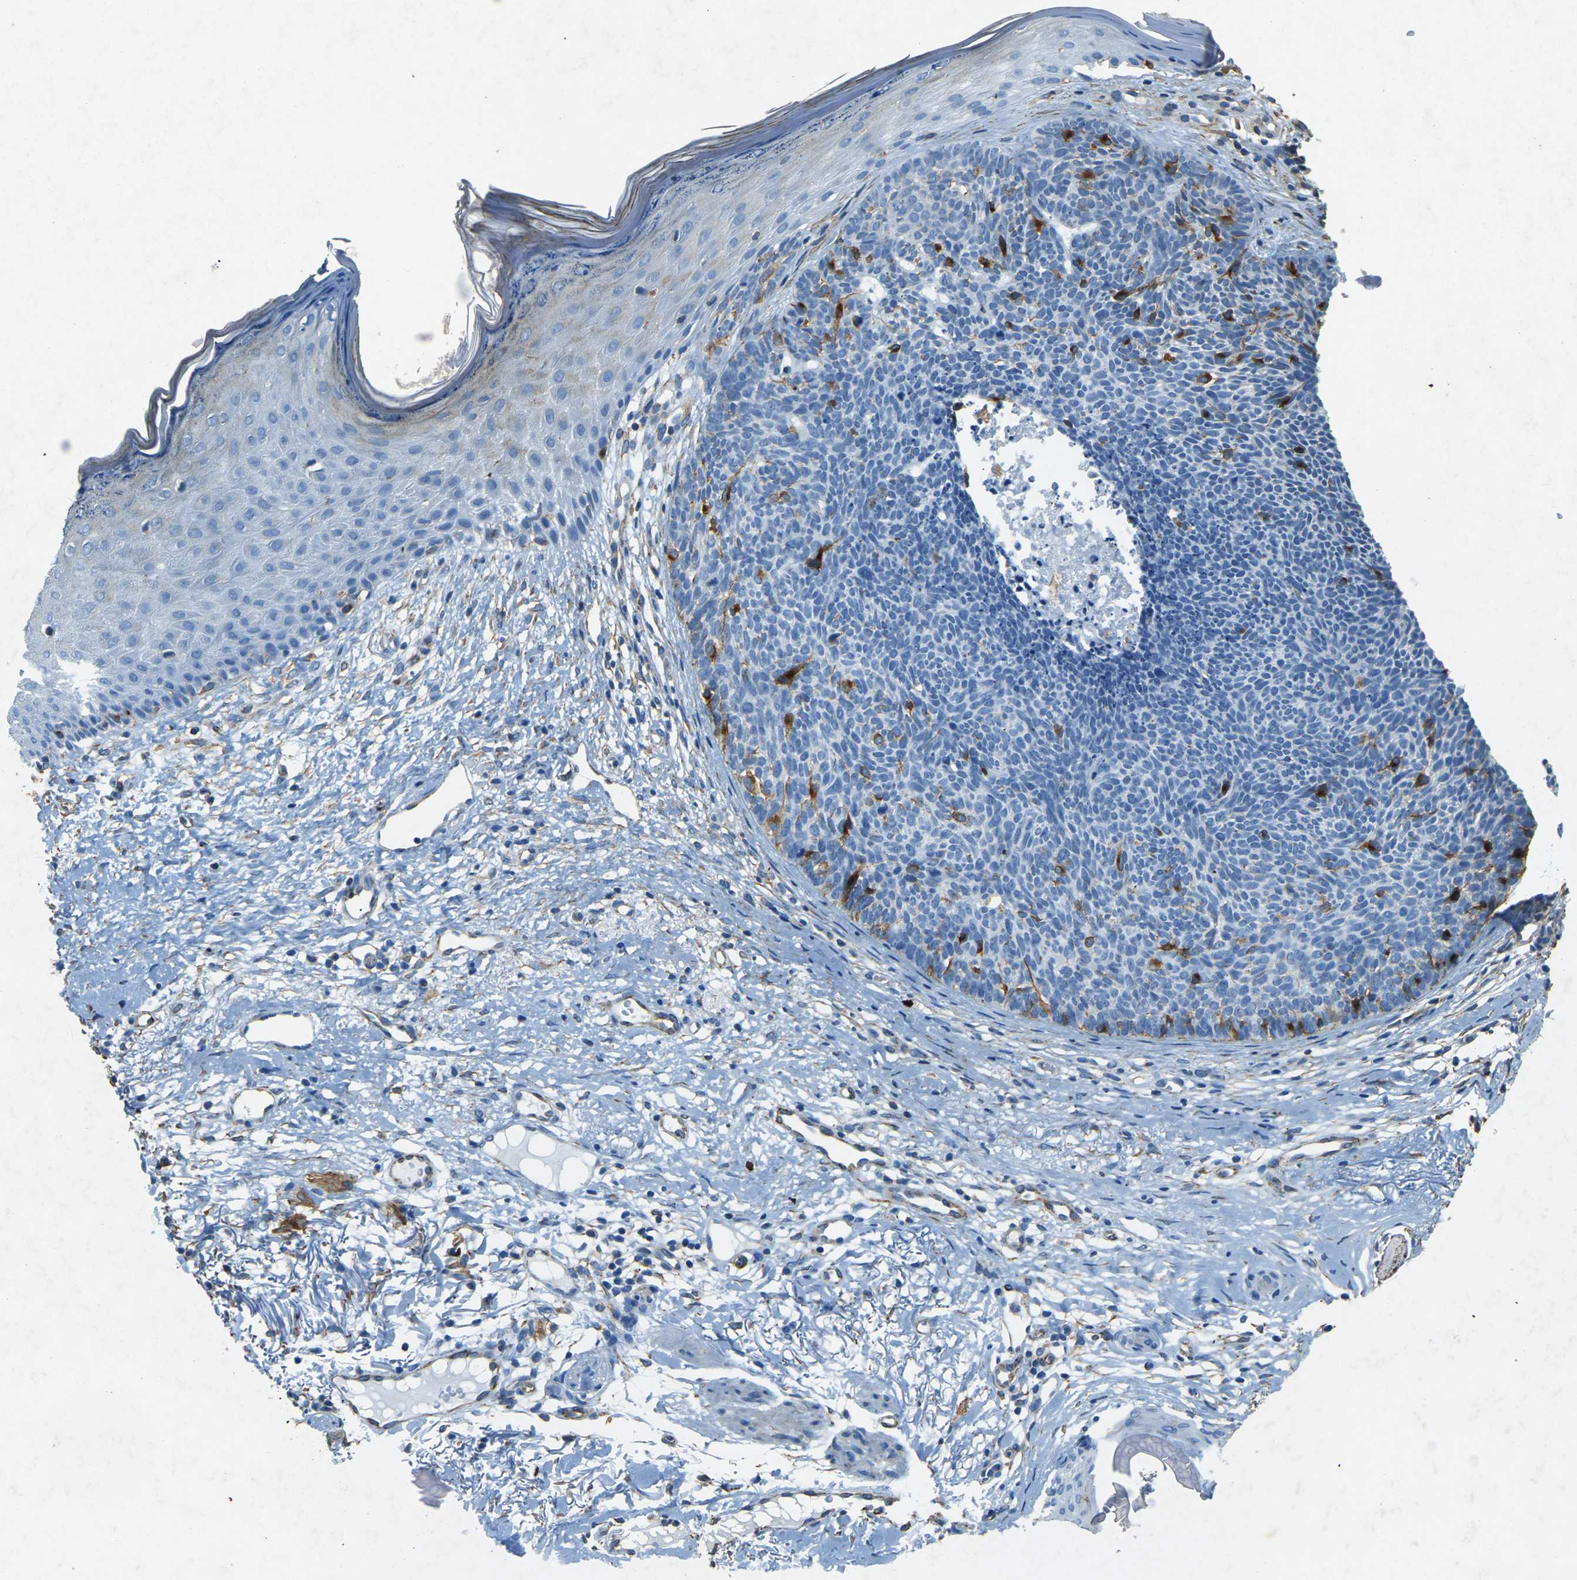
{"staining": {"intensity": "strong", "quantity": "<25%", "location": "cytoplasmic/membranous"}, "tissue": "skin cancer", "cell_type": "Tumor cells", "image_type": "cancer", "snomed": [{"axis": "morphology", "description": "Basal cell carcinoma"}, {"axis": "topography", "description": "Skin"}], "caption": "DAB immunohistochemical staining of human basal cell carcinoma (skin) demonstrates strong cytoplasmic/membranous protein positivity in about <25% of tumor cells.", "gene": "SORT1", "patient": {"sex": "female", "age": 70}}